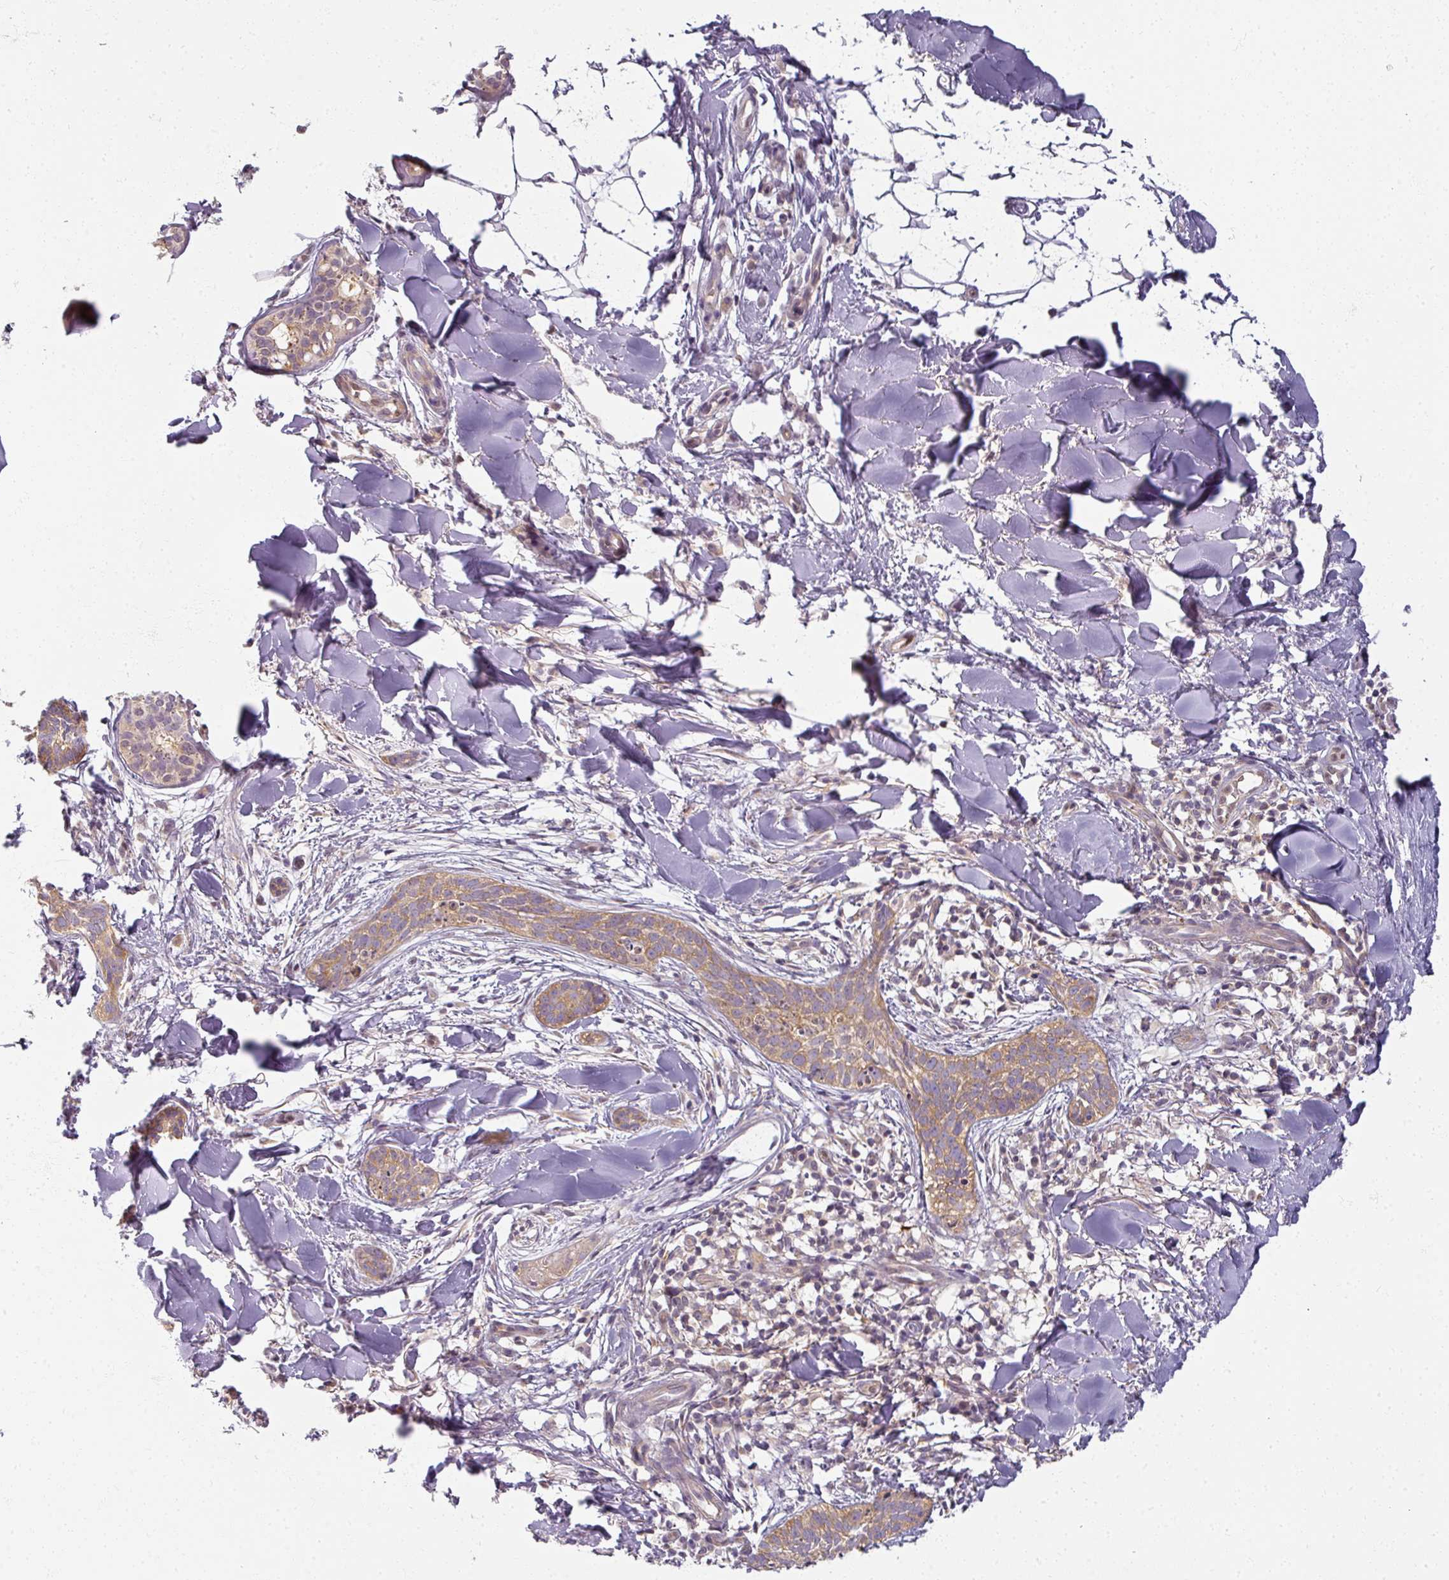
{"staining": {"intensity": "moderate", "quantity": ">75%", "location": "cytoplasmic/membranous"}, "tissue": "skin cancer", "cell_type": "Tumor cells", "image_type": "cancer", "snomed": [{"axis": "morphology", "description": "Basal cell carcinoma"}, {"axis": "topography", "description": "Skin"}], "caption": "Immunohistochemical staining of skin basal cell carcinoma shows medium levels of moderate cytoplasmic/membranous expression in about >75% of tumor cells.", "gene": "AGPAT4", "patient": {"sex": "male", "age": 52}}